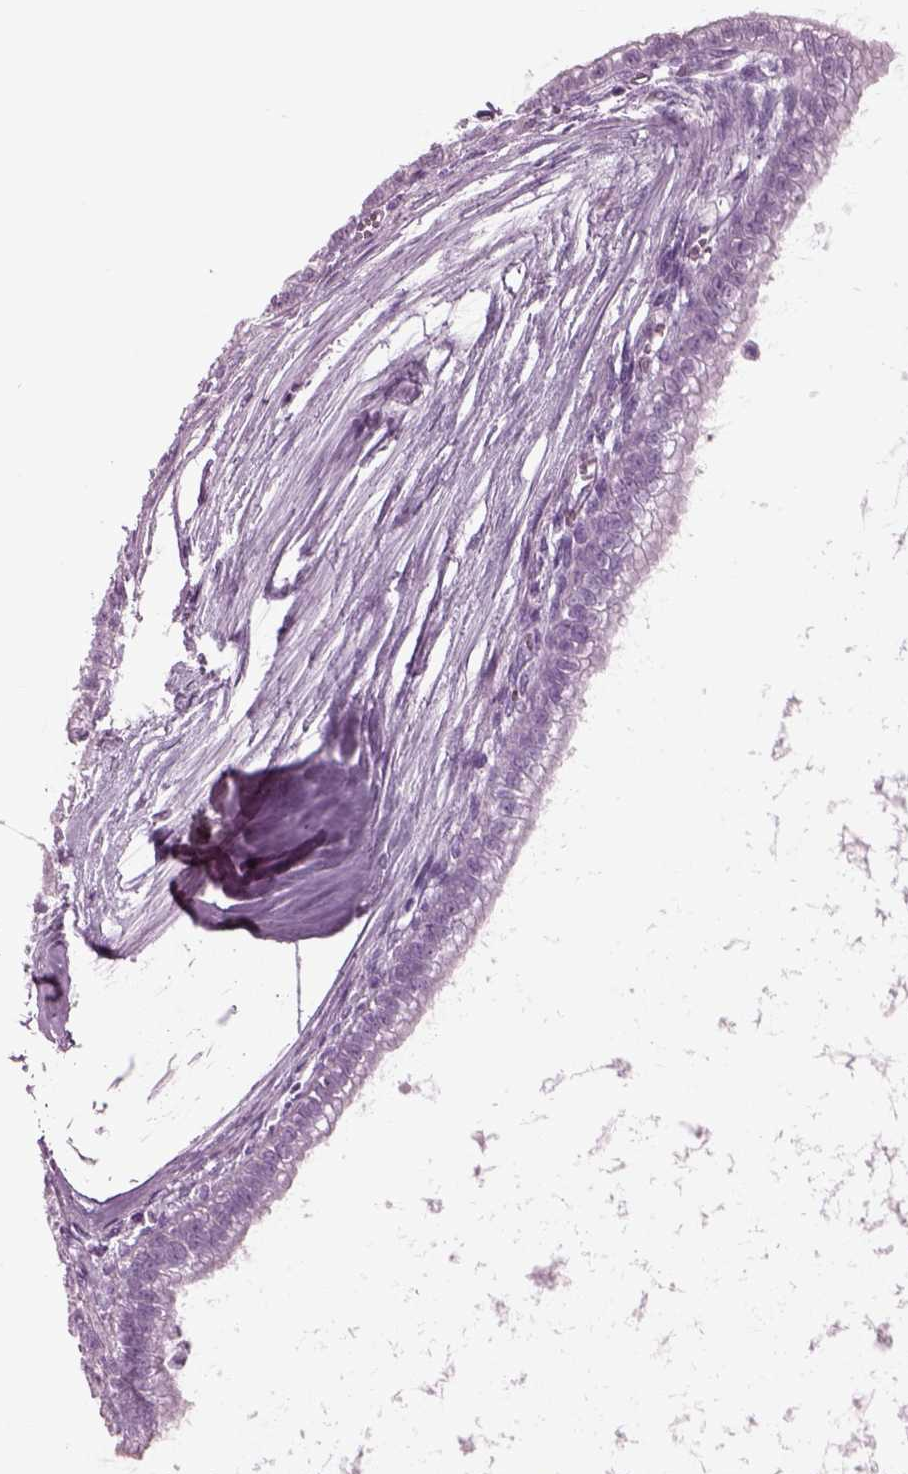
{"staining": {"intensity": "negative", "quantity": "none", "location": "none"}, "tissue": "testis cancer", "cell_type": "Tumor cells", "image_type": "cancer", "snomed": [{"axis": "morphology", "description": "Carcinoma, Embryonal, NOS"}, {"axis": "topography", "description": "Testis"}], "caption": "IHC photomicrograph of human testis cancer (embryonal carcinoma) stained for a protein (brown), which shows no expression in tumor cells.", "gene": "TPPP2", "patient": {"sex": "male", "age": 37}}